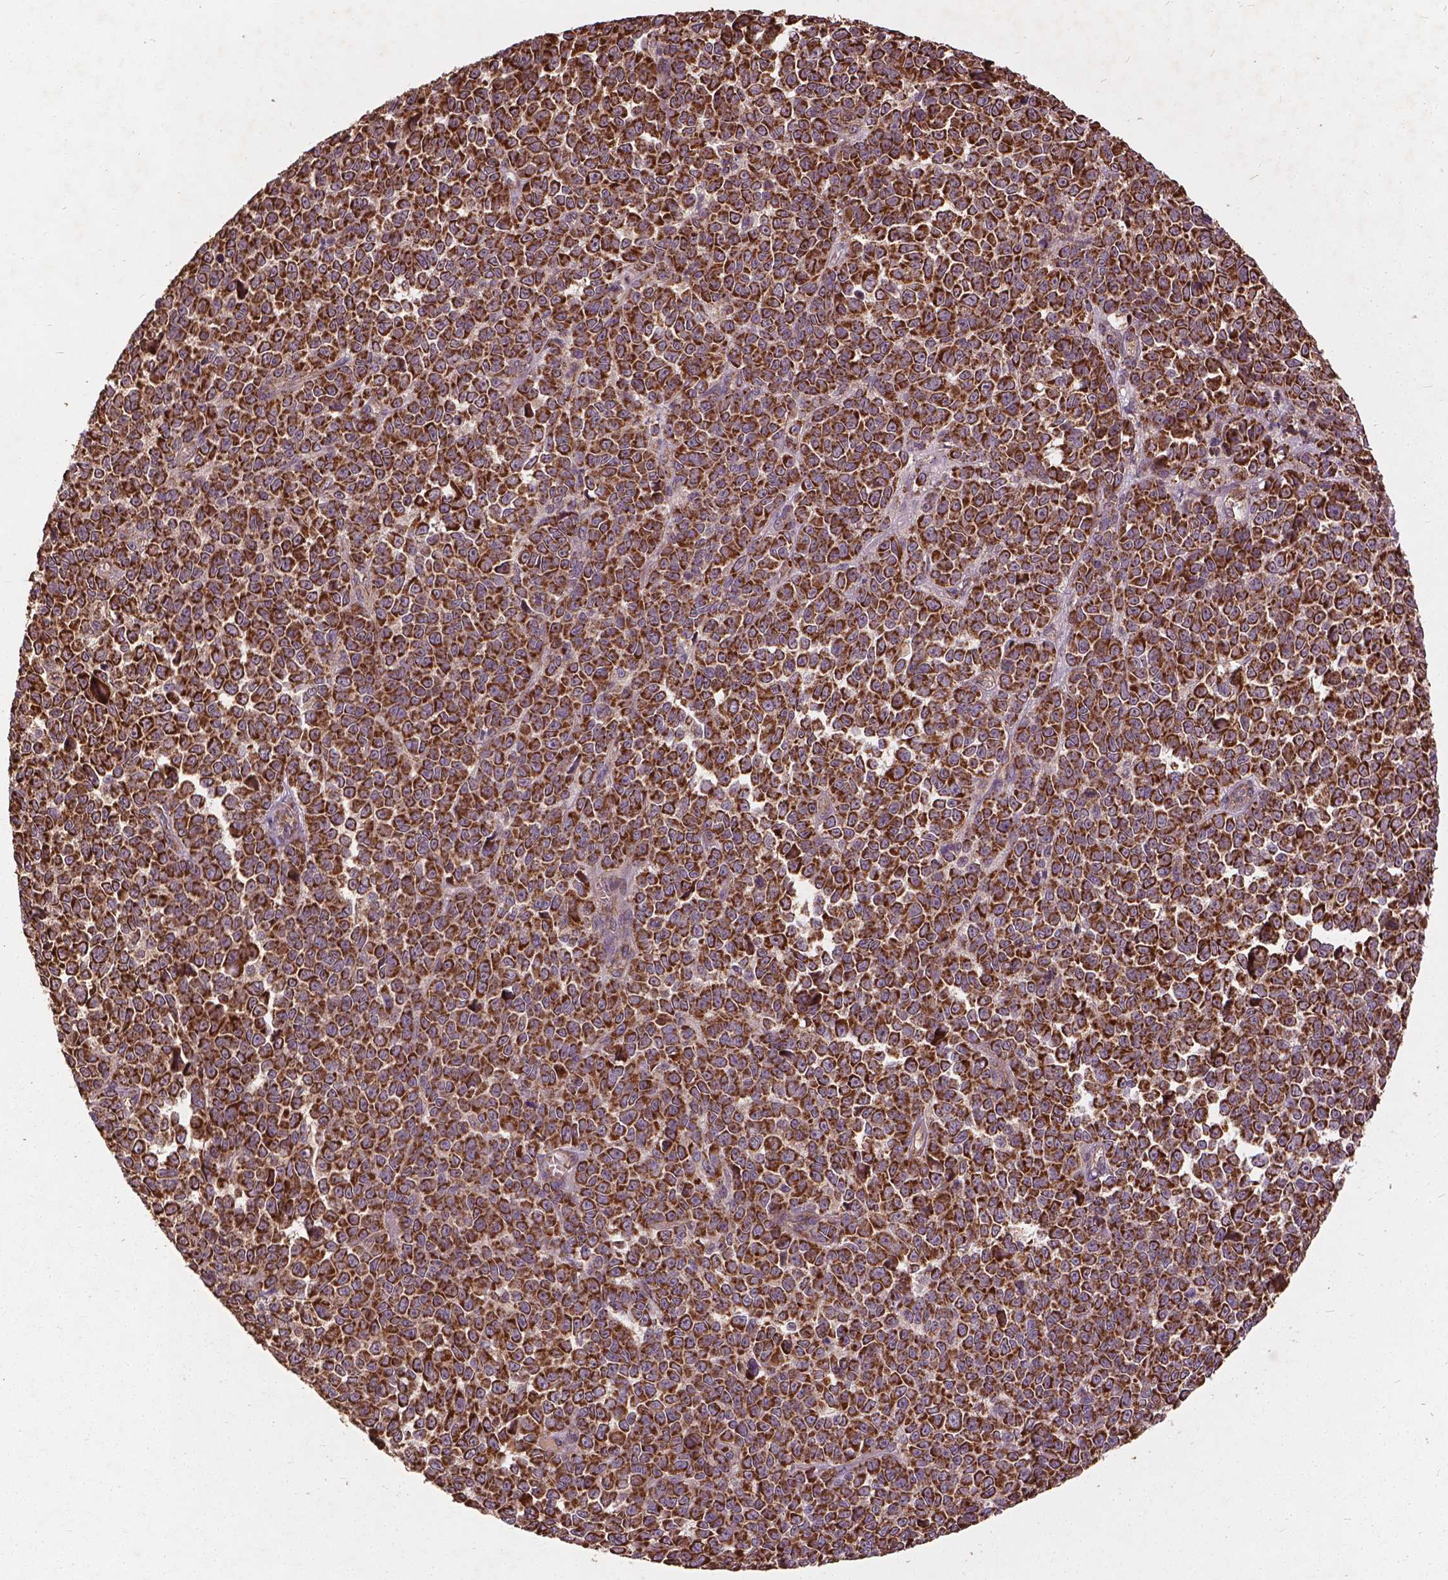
{"staining": {"intensity": "strong", "quantity": ">75%", "location": "cytoplasmic/membranous"}, "tissue": "melanoma", "cell_type": "Tumor cells", "image_type": "cancer", "snomed": [{"axis": "morphology", "description": "Malignant melanoma, NOS"}, {"axis": "topography", "description": "Skin"}], "caption": "Human malignant melanoma stained with a brown dye displays strong cytoplasmic/membranous positive positivity in about >75% of tumor cells.", "gene": "UBXN2A", "patient": {"sex": "female", "age": 95}}